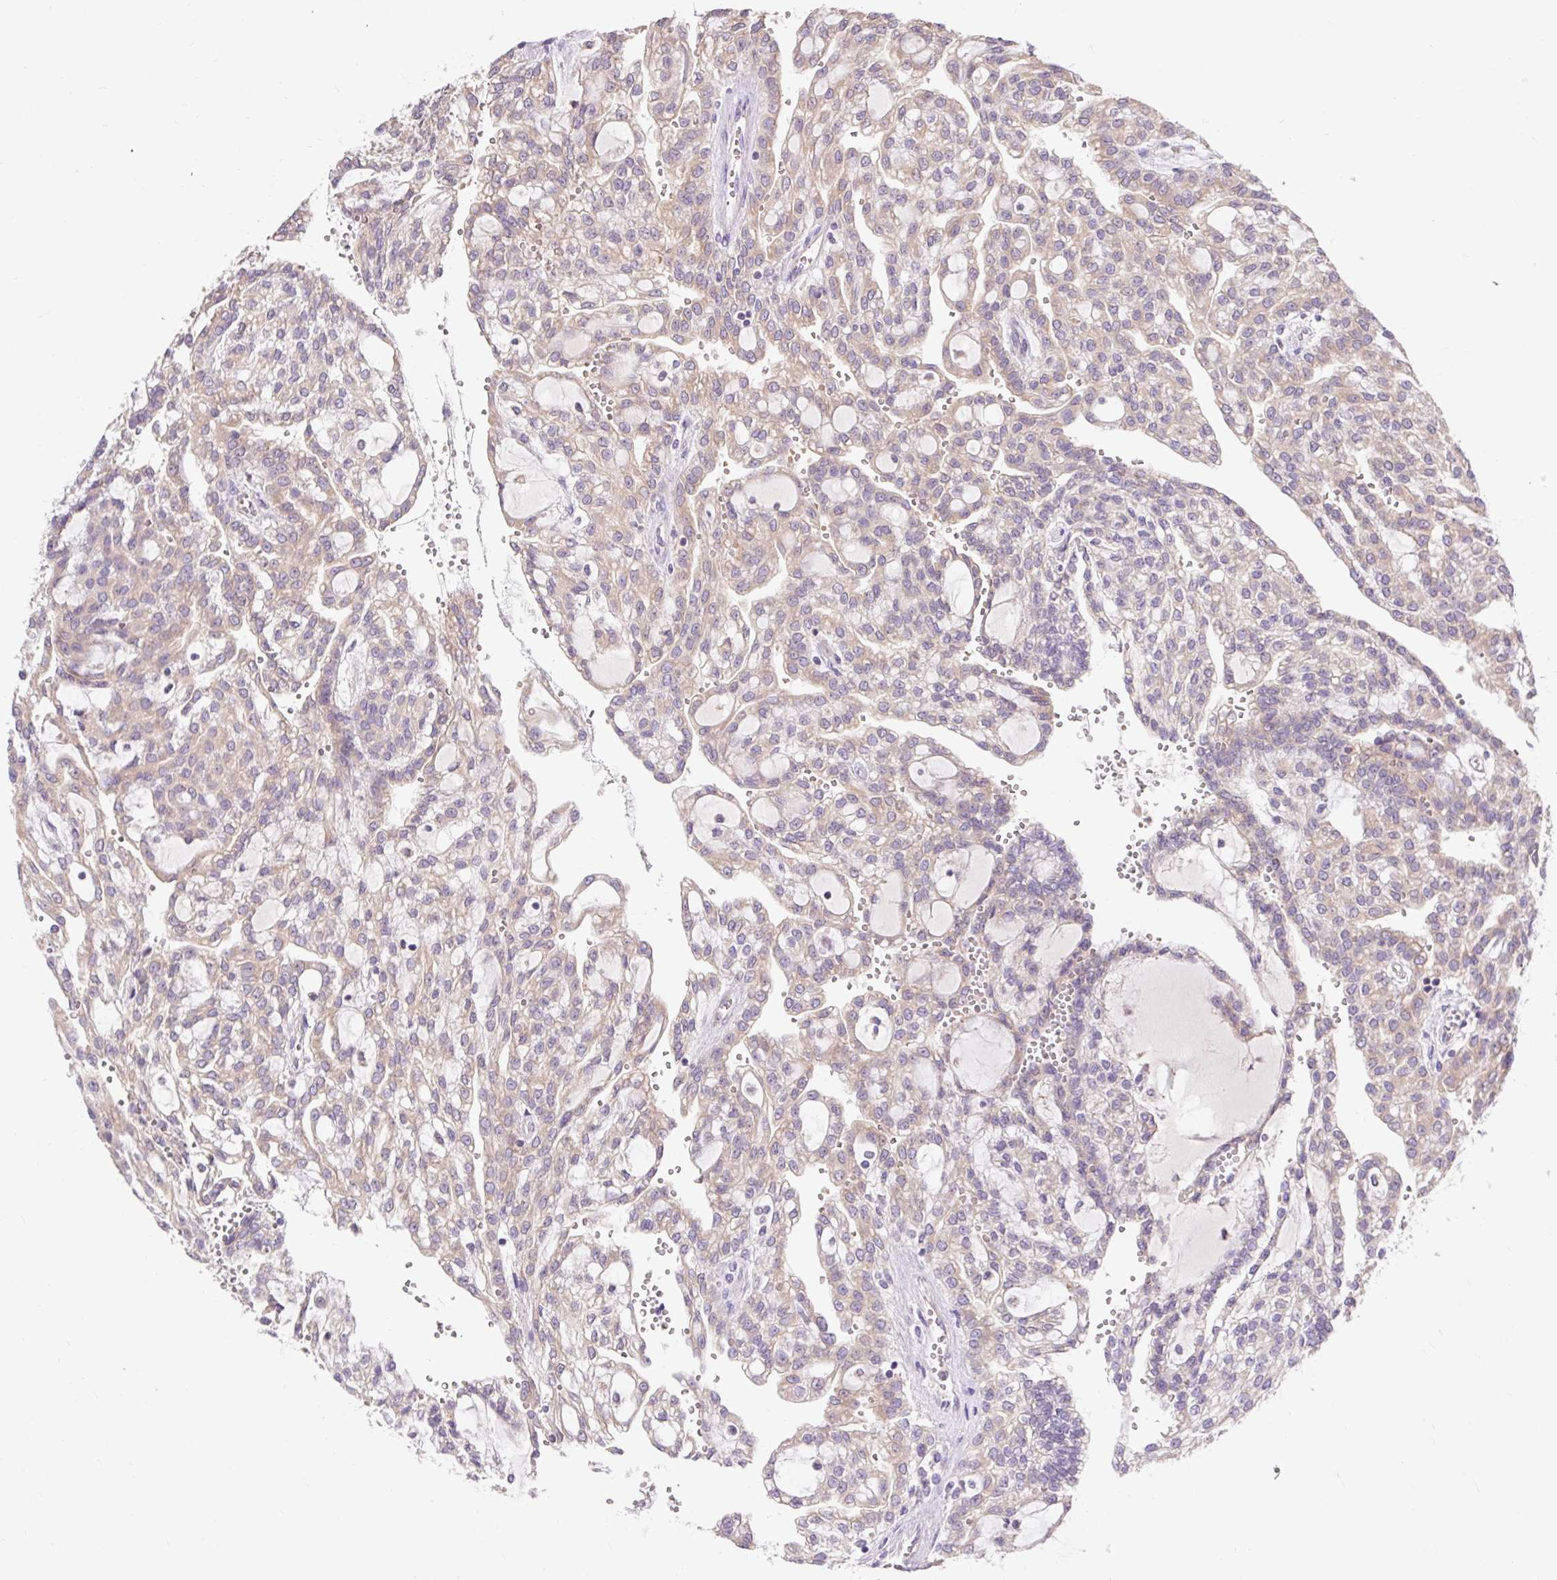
{"staining": {"intensity": "weak", "quantity": "25%-75%", "location": "cytoplasmic/membranous"}, "tissue": "renal cancer", "cell_type": "Tumor cells", "image_type": "cancer", "snomed": [{"axis": "morphology", "description": "Adenocarcinoma, NOS"}, {"axis": "topography", "description": "Kidney"}], "caption": "Immunohistochemical staining of human renal adenocarcinoma exhibits weak cytoplasmic/membranous protein staining in about 25%-75% of tumor cells.", "gene": "SEC63", "patient": {"sex": "male", "age": 63}}